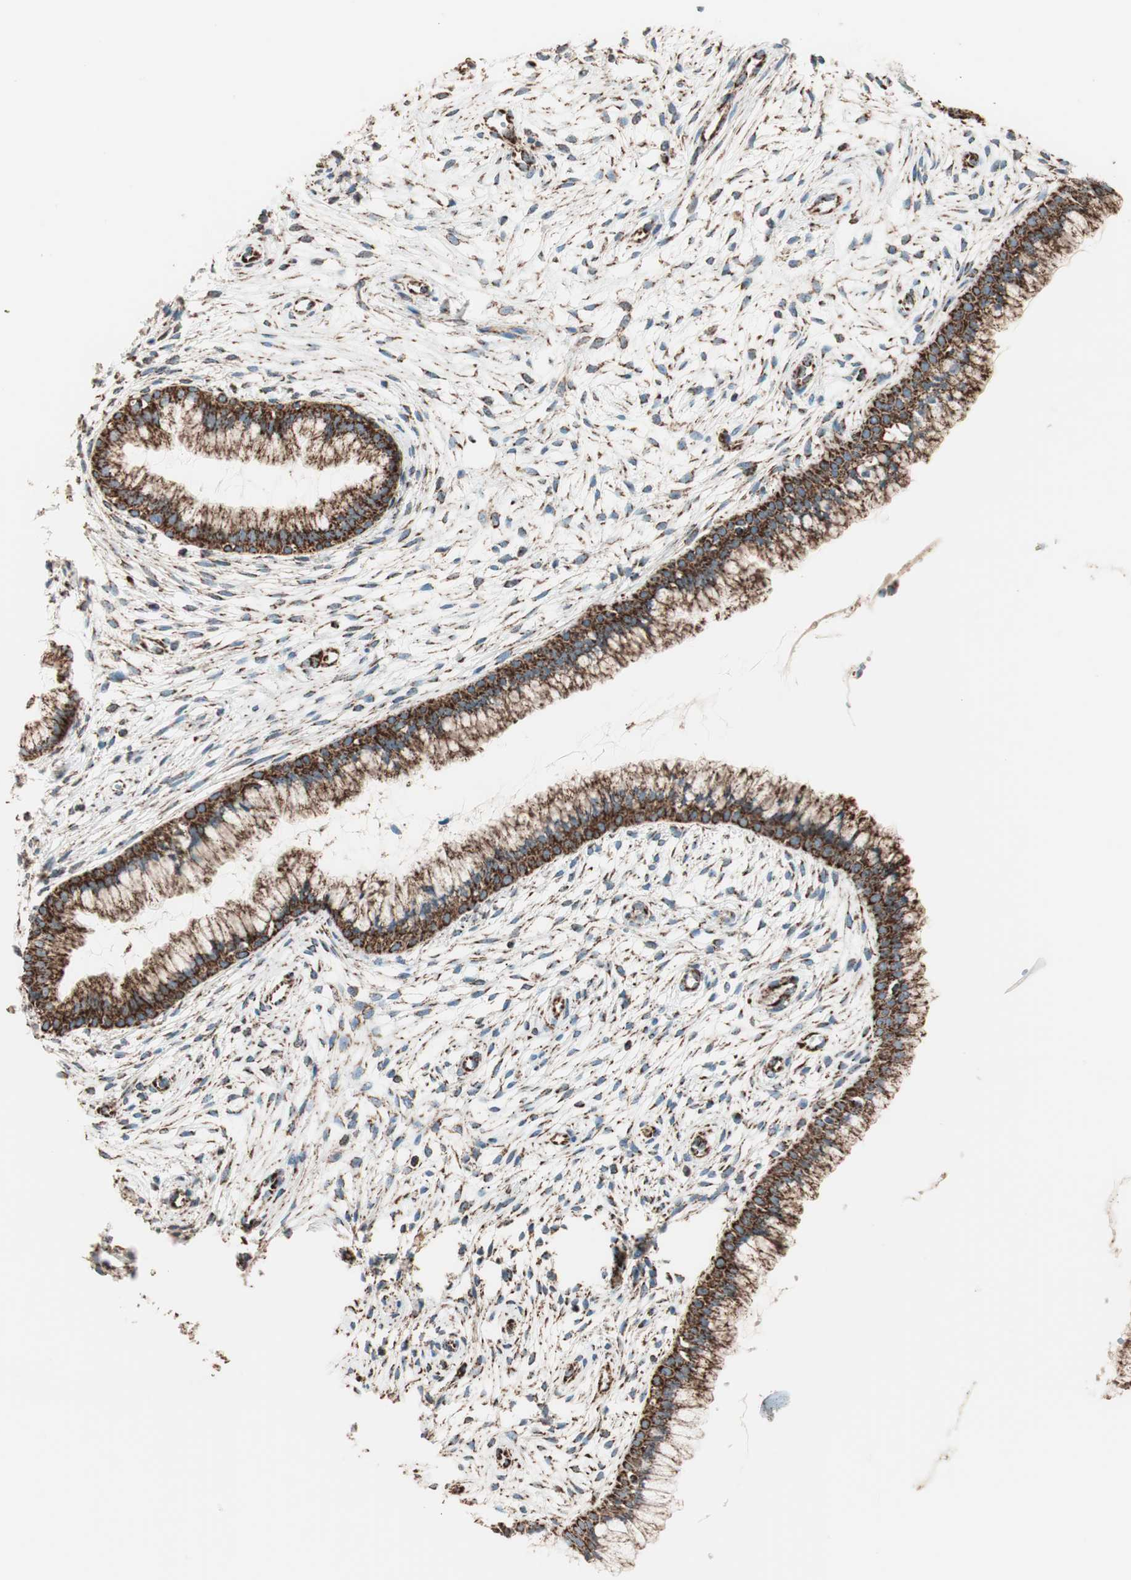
{"staining": {"intensity": "strong", "quantity": ">75%", "location": "cytoplasmic/membranous"}, "tissue": "cervix", "cell_type": "Glandular cells", "image_type": "normal", "snomed": [{"axis": "morphology", "description": "Normal tissue, NOS"}, {"axis": "topography", "description": "Cervix"}], "caption": "Protein expression by immunohistochemistry displays strong cytoplasmic/membranous positivity in about >75% of glandular cells in normal cervix.", "gene": "TOMM22", "patient": {"sex": "female", "age": 39}}